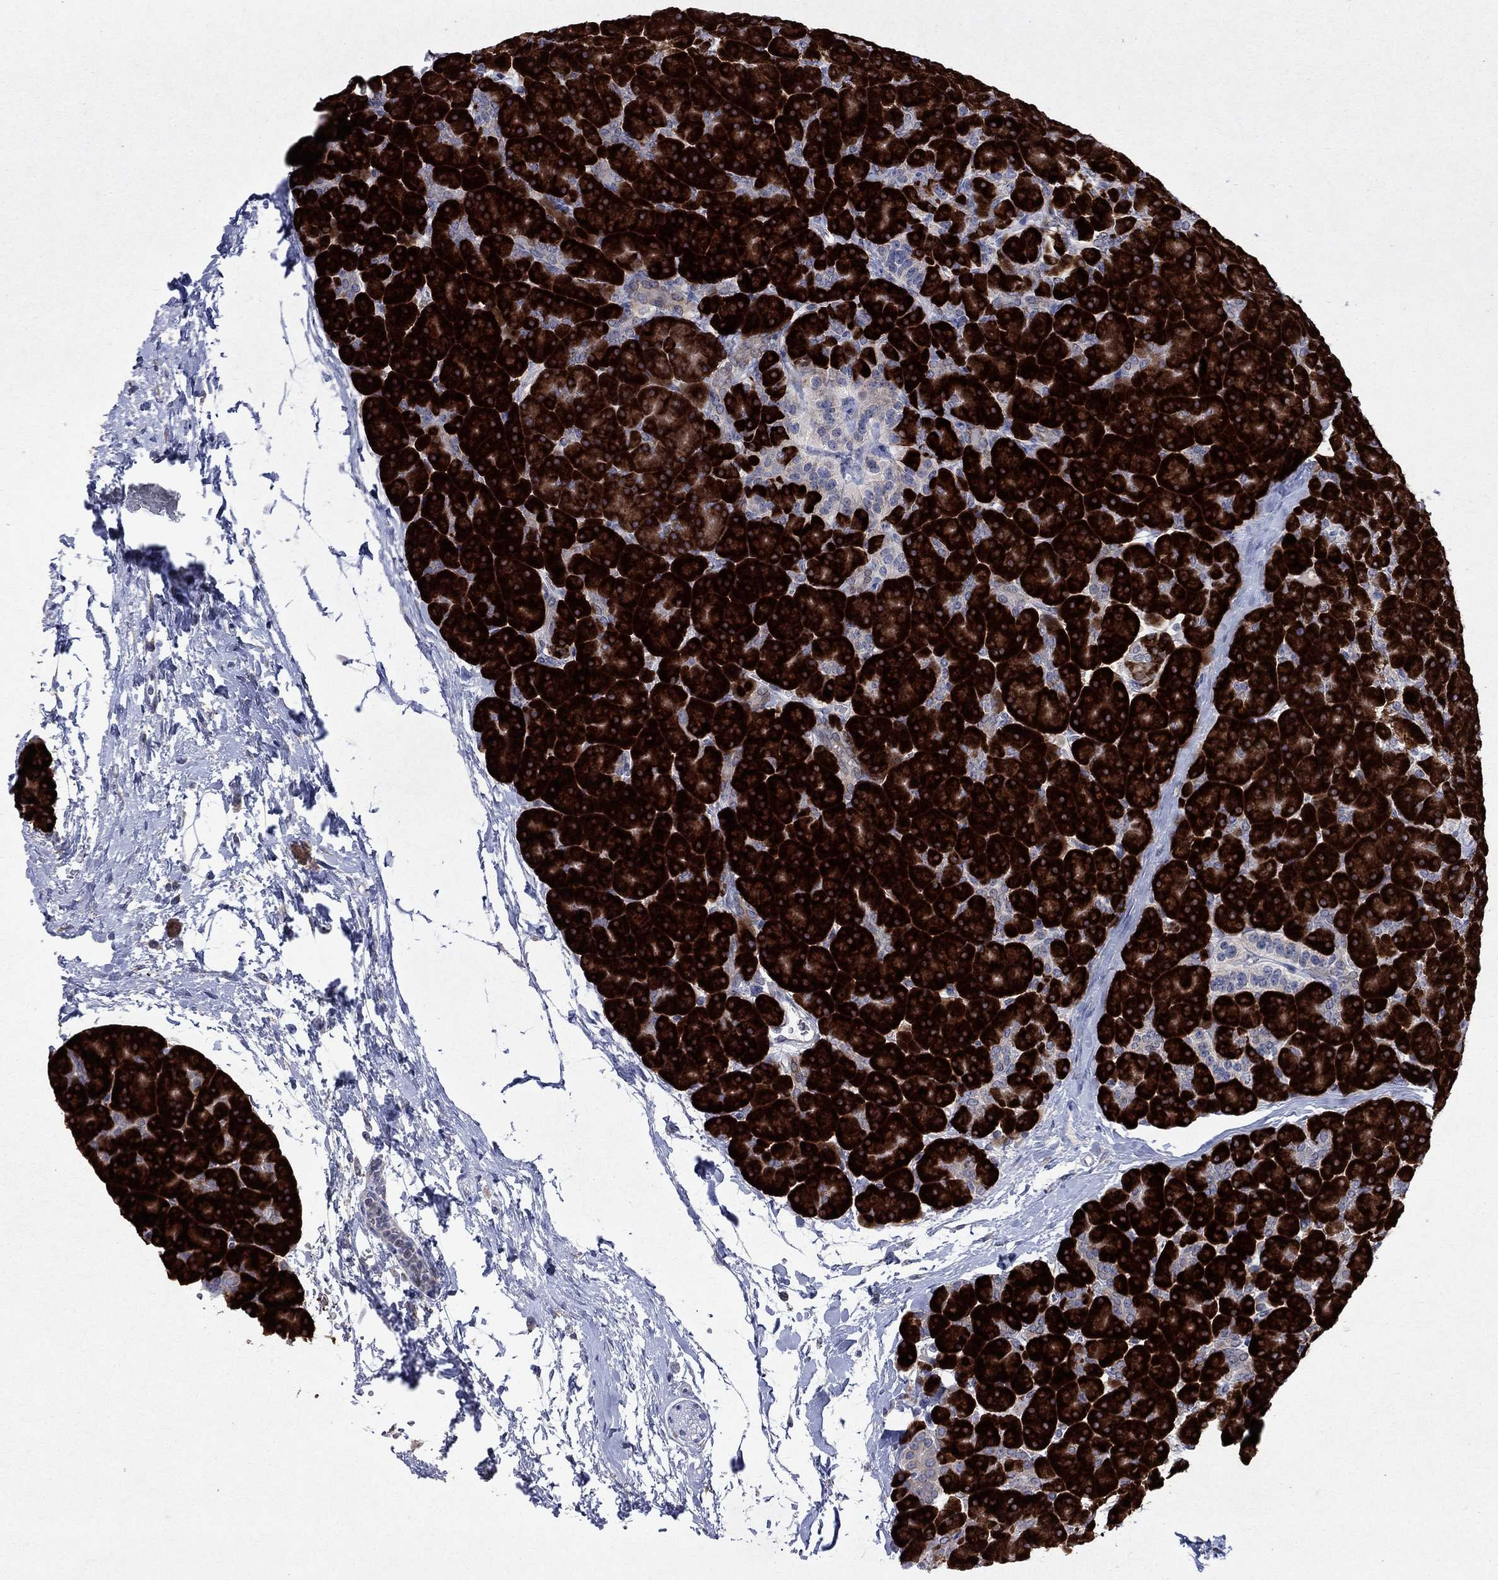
{"staining": {"intensity": "strong", "quantity": ">75%", "location": "cytoplasmic/membranous"}, "tissue": "pancreas", "cell_type": "Exocrine glandular cells", "image_type": "normal", "snomed": [{"axis": "morphology", "description": "Normal tissue, NOS"}, {"axis": "topography", "description": "Pancreas"}], "caption": "The histopathology image demonstrates immunohistochemical staining of unremarkable pancreas. There is strong cytoplasmic/membranous expression is appreciated in about >75% of exocrine glandular cells.", "gene": "TMEM97", "patient": {"sex": "female", "age": 44}}